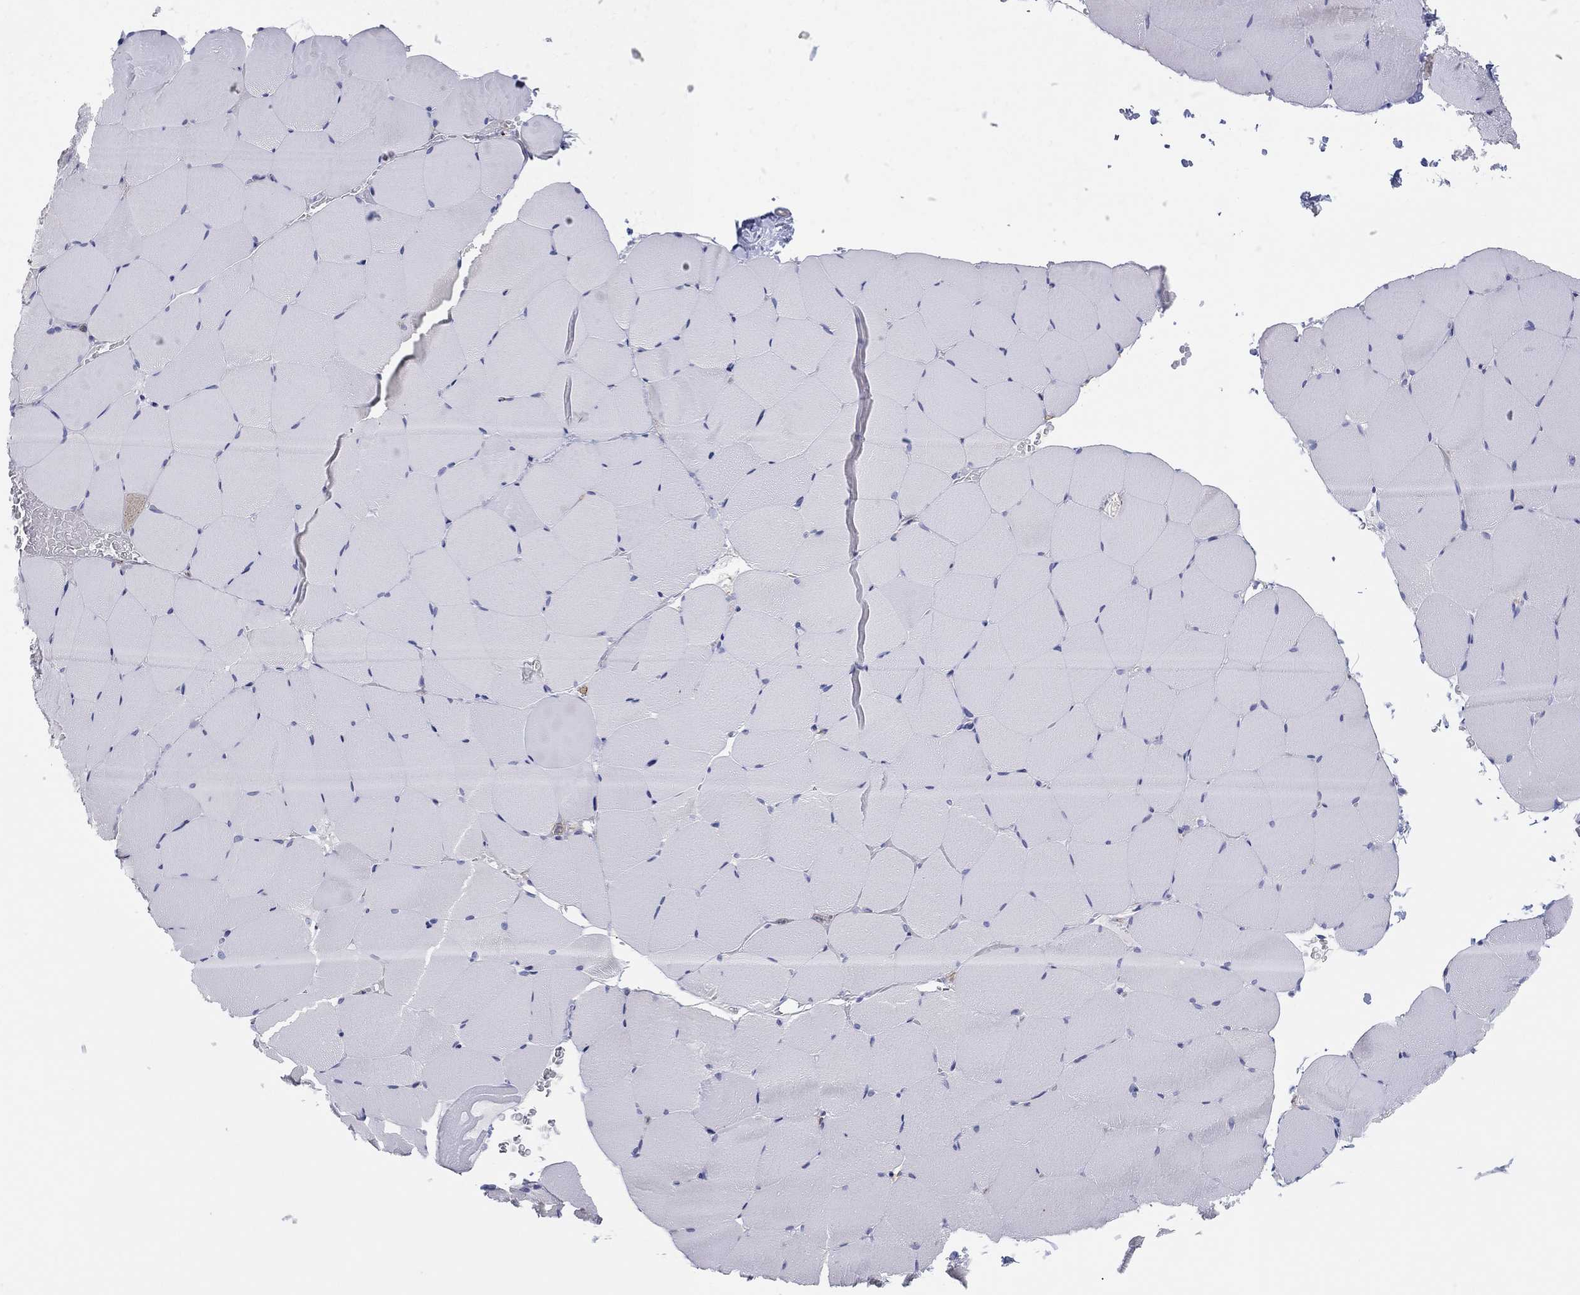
{"staining": {"intensity": "negative", "quantity": "none", "location": "none"}, "tissue": "skeletal muscle", "cell_type": "Myocytes", "image_type": "normal", "snomed": [{"axis": "morphology", "description": "Normal tissue, NOS"}, {"axis": "topography", "description": "Skeletal muscle"}], "caption": "This micrograph is of benign skeletal muscle stained with IHC to label a protein in brown with the nuclei are counter-stained blue. There is no expression in myocytes.", "gene": "SELPLG", "patient": {"sex": "female", "age": 37}}